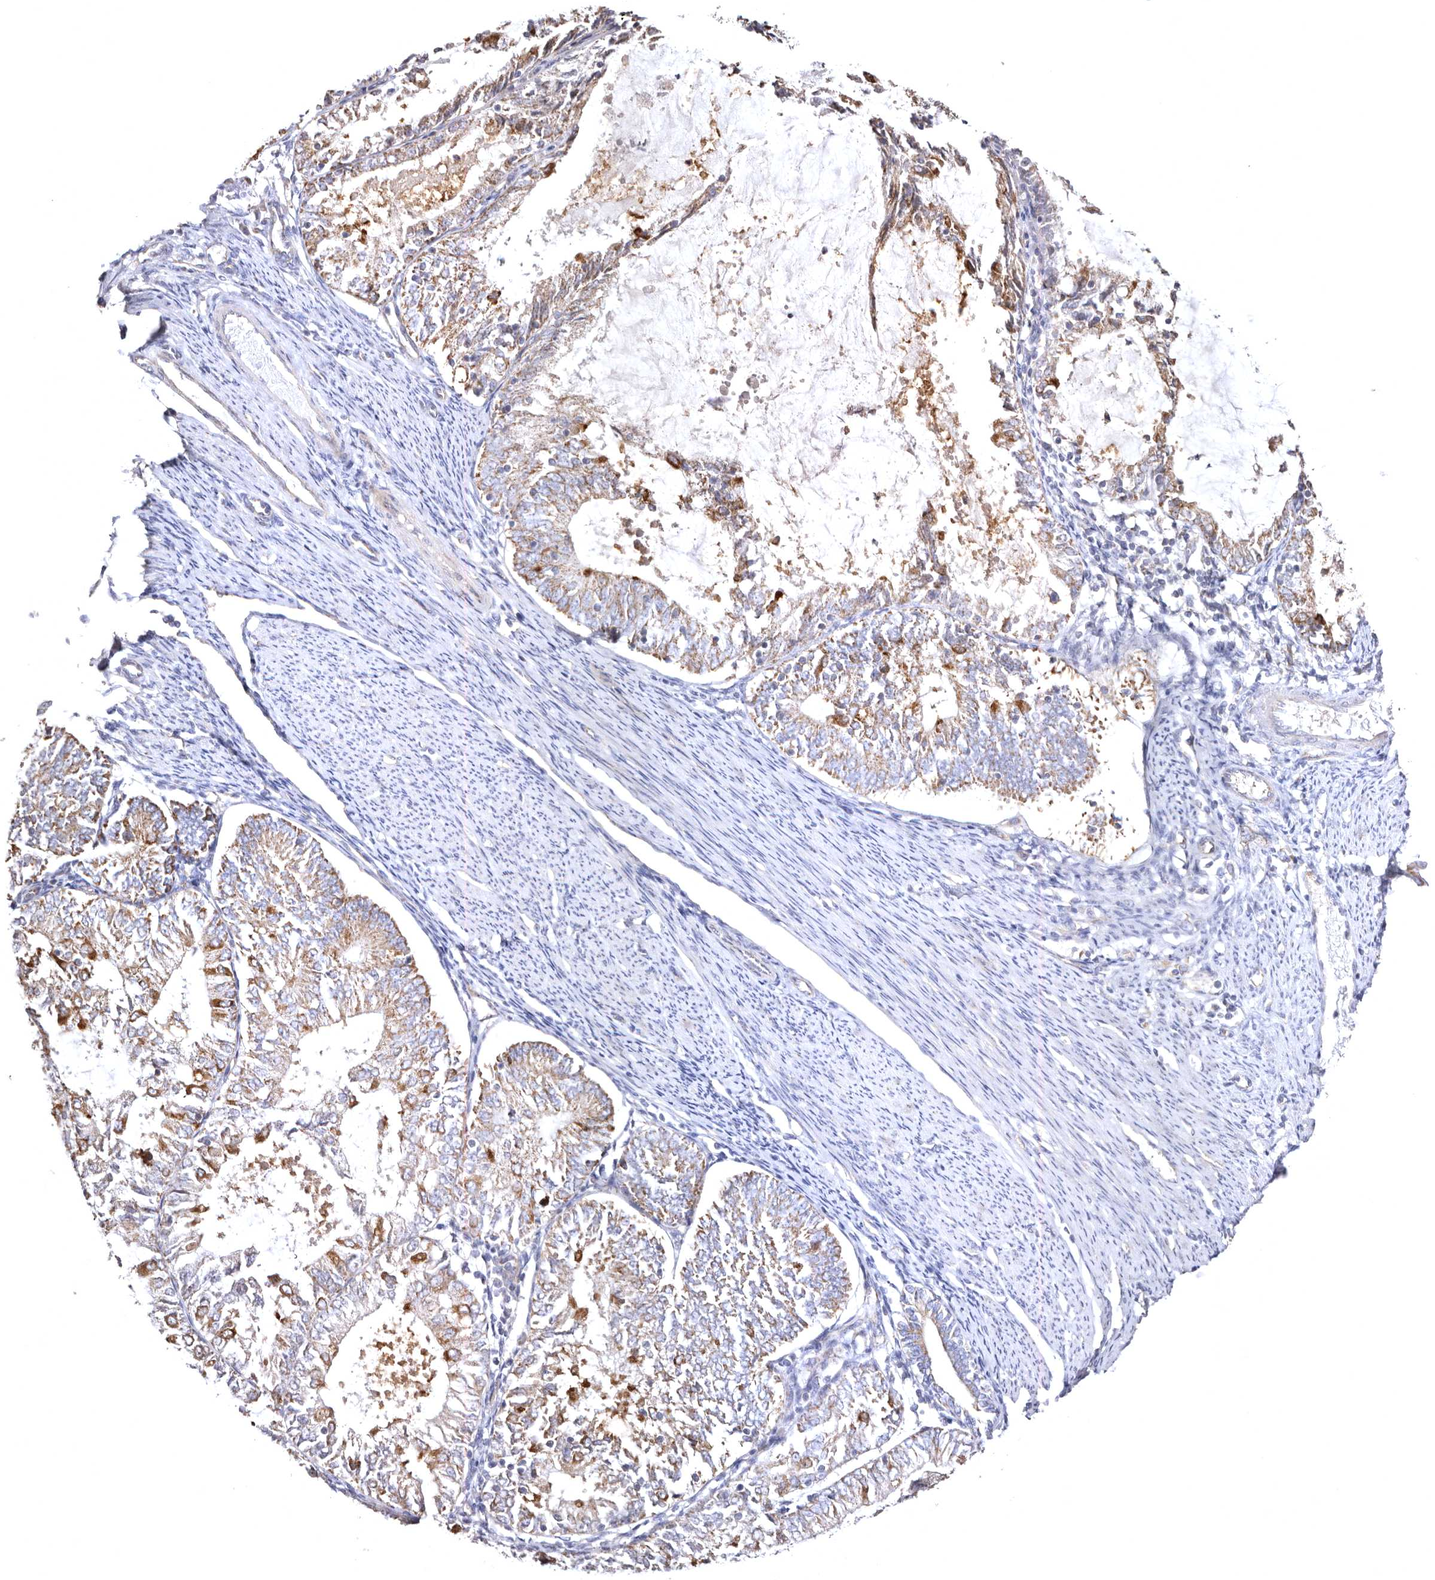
{"staining": {"intensity": "moderate", "quantity": "25%-75%", "location": "cytoplasmic/membranous"}, "tissue": "endometrial cancer", "cell_type": "Tumor cells", "image_type": "cancer", "snomed": [{"axis": "morphology", "description": "Adenocarcinoma, NOS"}, {"axis": "topography", "description": "Endometrium"}], "caption": "Endometrial cancer stained with DAB immunohistochemistry demonstrates medium levels of moderate cytoplasmic/membranous positivity in about 25%-75% of tumor cells.", "gene": "BAIAP2L1", "patient": {"sex": "female", "age": 57}}